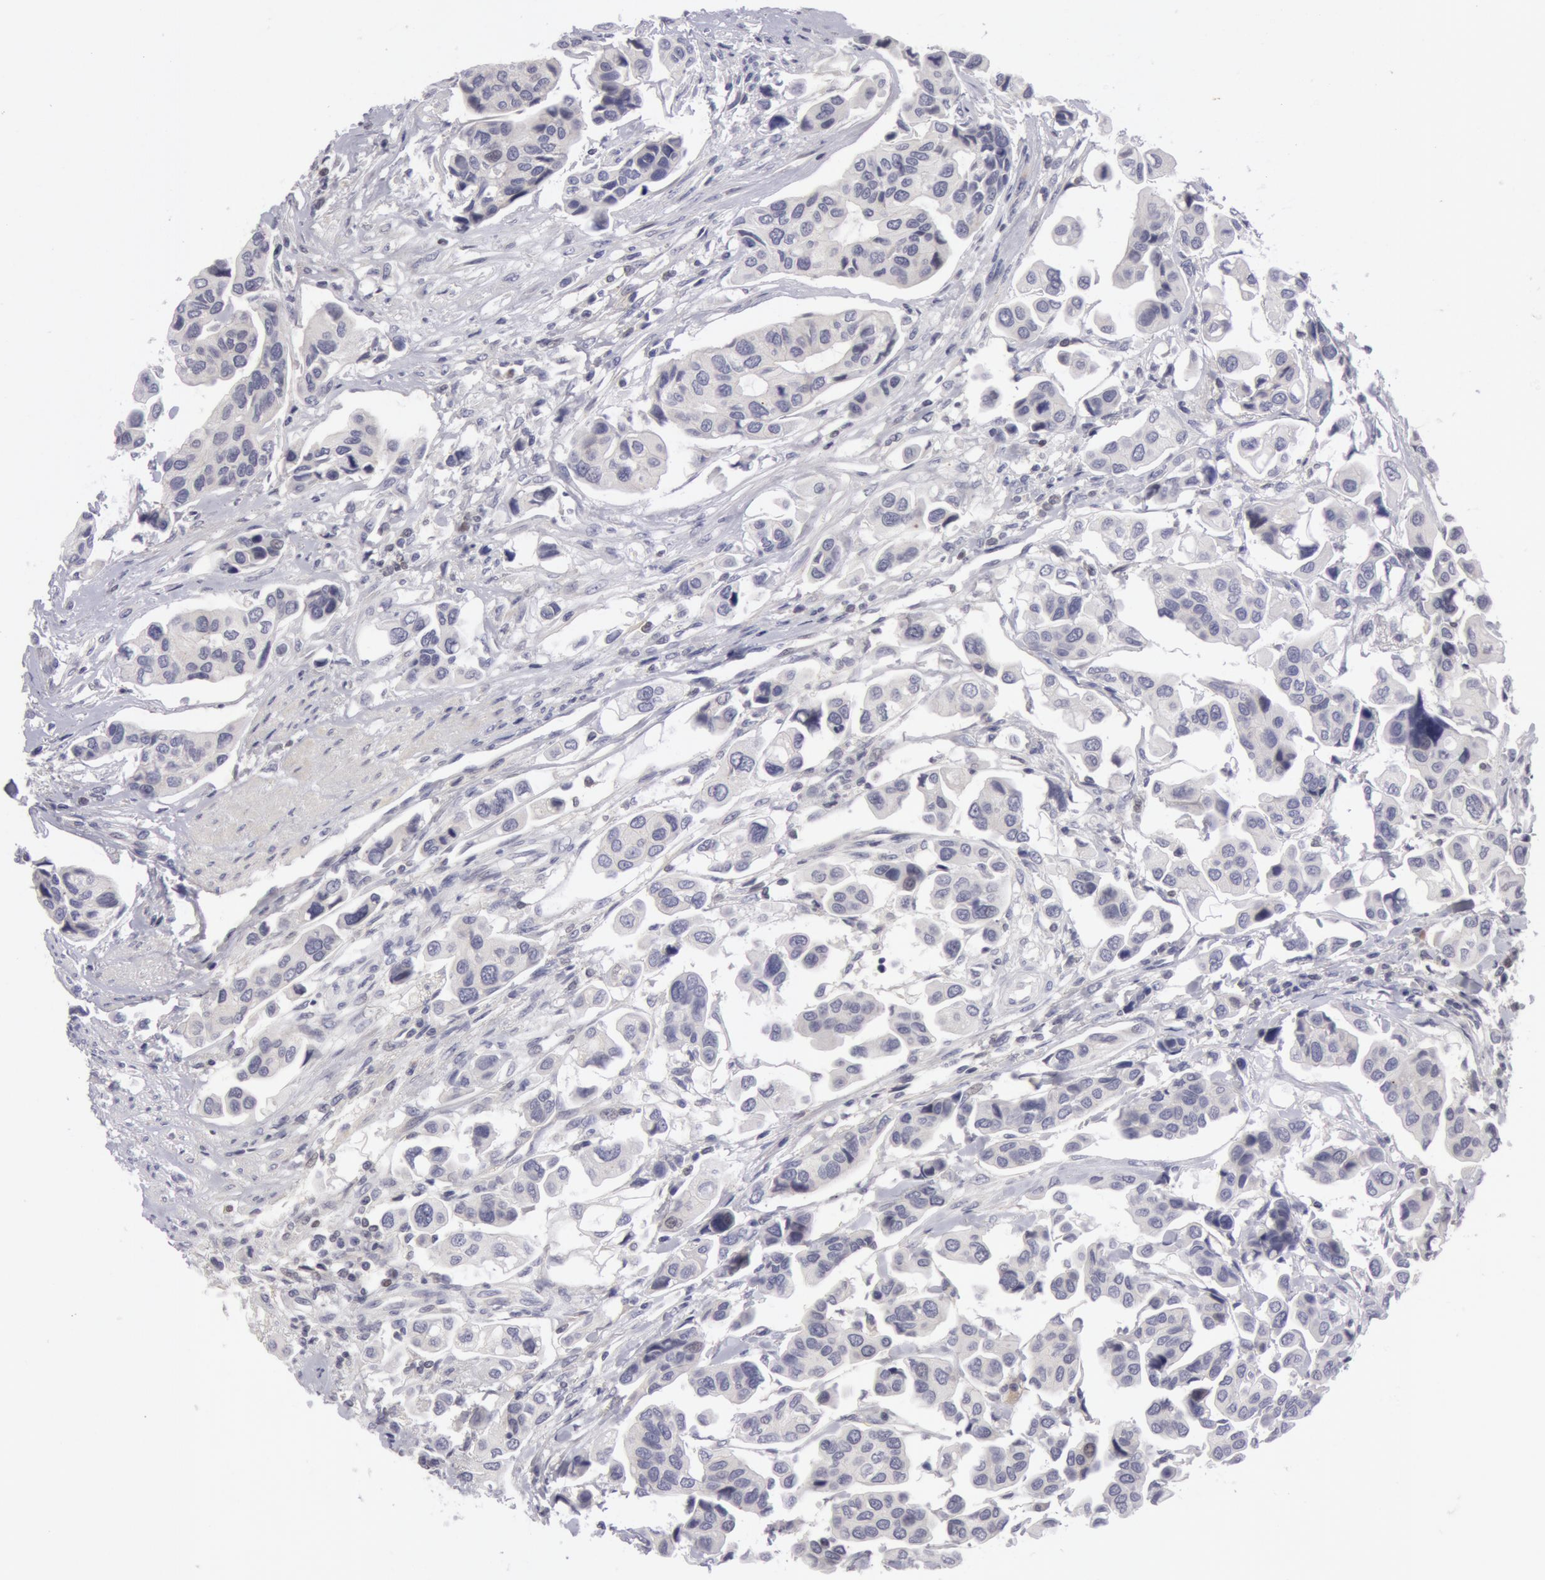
{"staining": {"intensity": "negative", "quantity": "none", "location": "none"}, "tissue": "urothelial cancer", "cell_type": "Tumor cells", "image_type": "cancer", "snomed": [{"axis": "morphology", "description": "Adenocarcinoma, NOS"}, {"axis": "topography", "description": "Urinary bladder"}], "caption": "Micrograph shows no significant protein staining in tumor cells of adenocarcinoma.", "gene": "NLGN4X", "patient": {"sex": "male", "age": 61}}